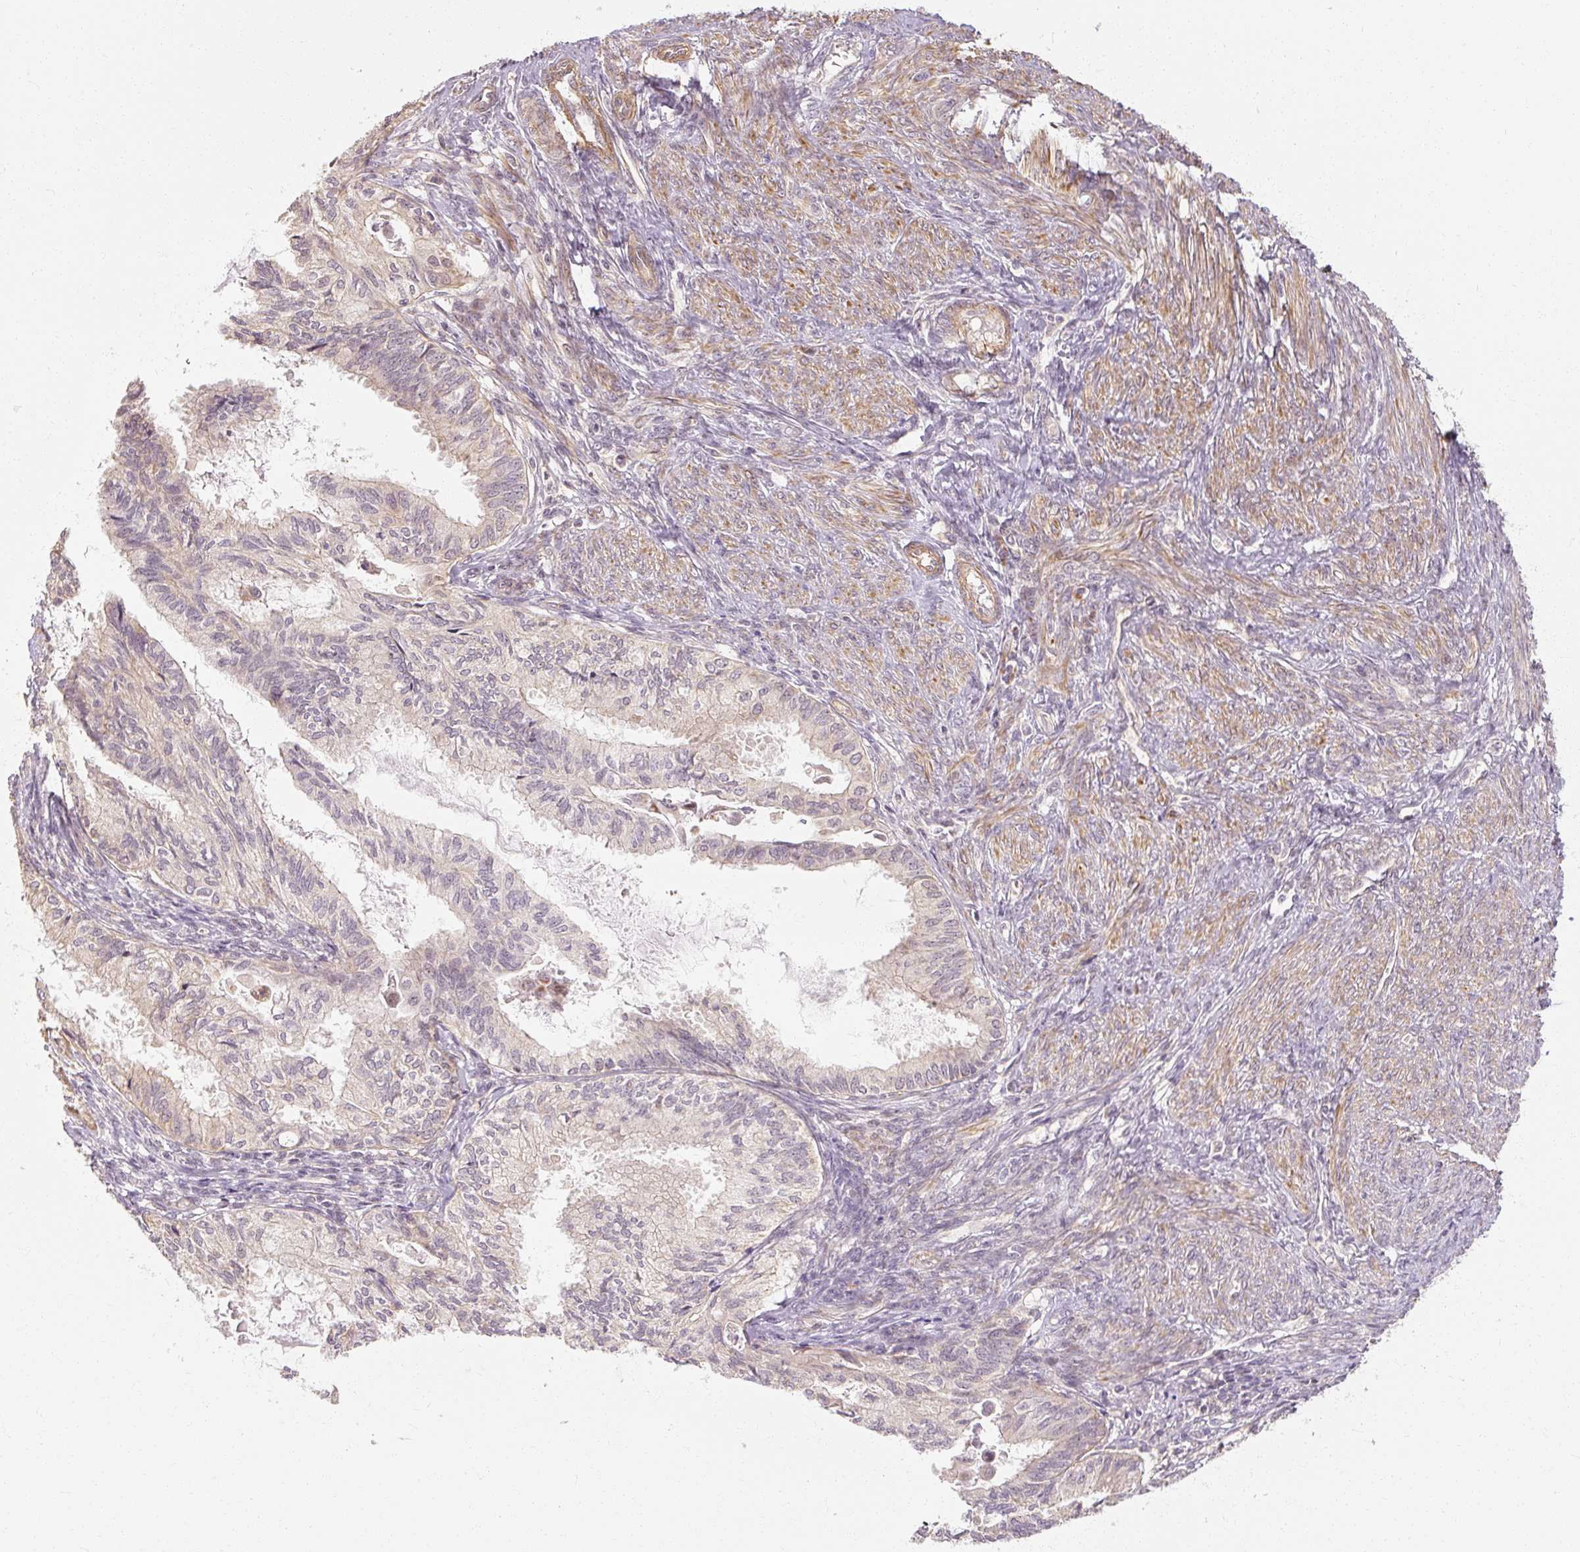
{"staining": {"intensity": "negative", "quantity": "none", "location": "none"}, "tissue": "cervical cancer", "cell_type": "Tumor cells", "image_type": "cancer", "snomed": [{"axis": "morphology", "description": "Normal tissue, NOS"}, {"axis": "morphology", "description": "Adenocarcinoma, NOS"}, {"axis": "topography", "description": "Cervix"}, {"axis": "topography", "description": "Endometrium"}], "caption": "There is no significant staining in tumor cells of cervical cancer (adenocarcinoma).", "gene": "RB1CC1", "patient": {"sex": "female", "age": 86}}